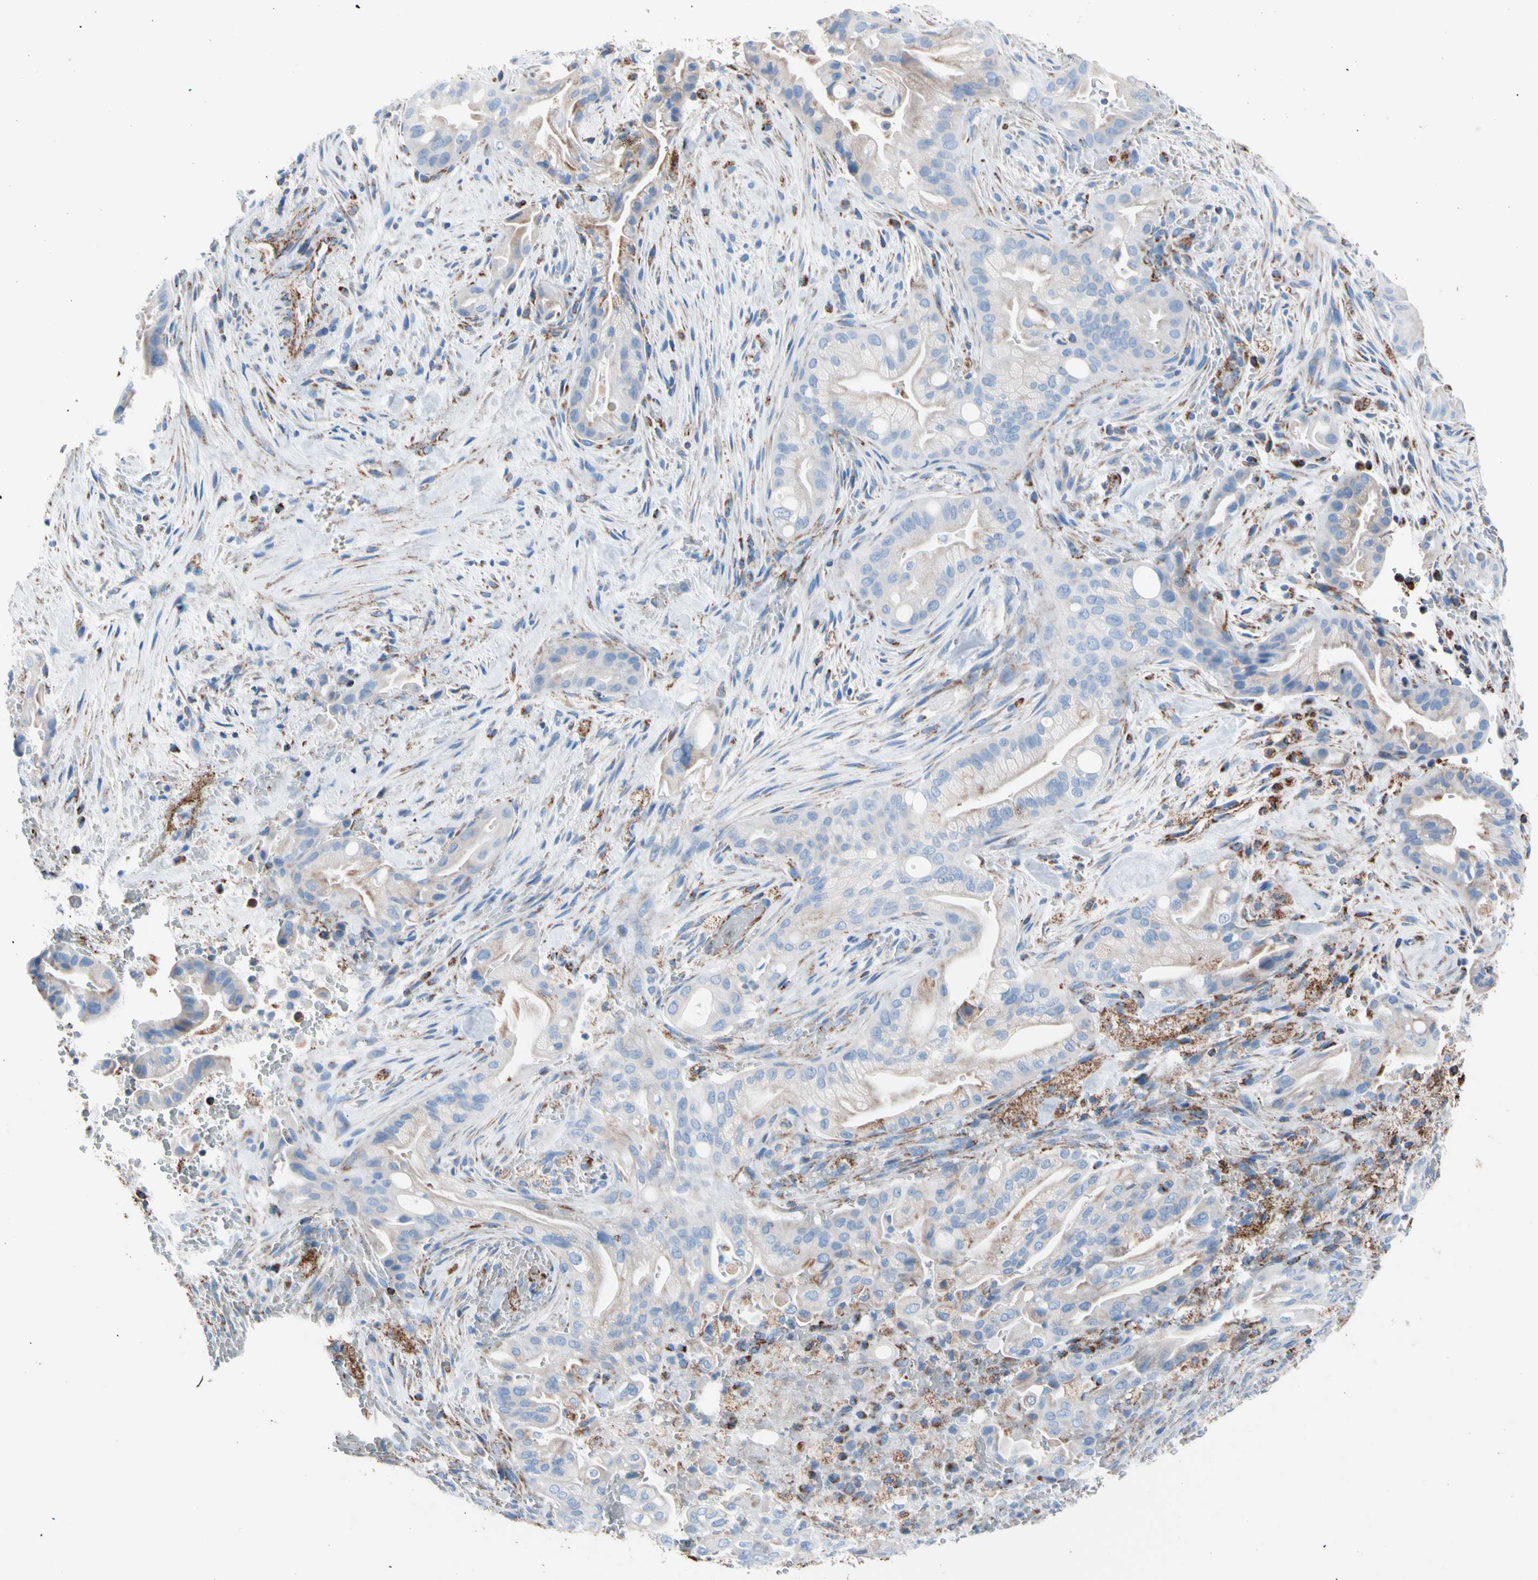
{"staining": {"intensity": "weak", "quantity": "<25%", "location": "cytoplasmic/membranous"}, "tissue": "liver cancer", "cell_type": "Tumor cells", "image_type": "cancer", "snomed": [{"axis": "morphology", "description": "Cholangiocarcinoma"}, {"axis": "topography", "description": "Liver"}], "caption": "This is a image of IHC staining of liver cancer, which shows no staining in tumor cells.", "gene": "HK1", "patient": {"sex": "female", "age": 68}}